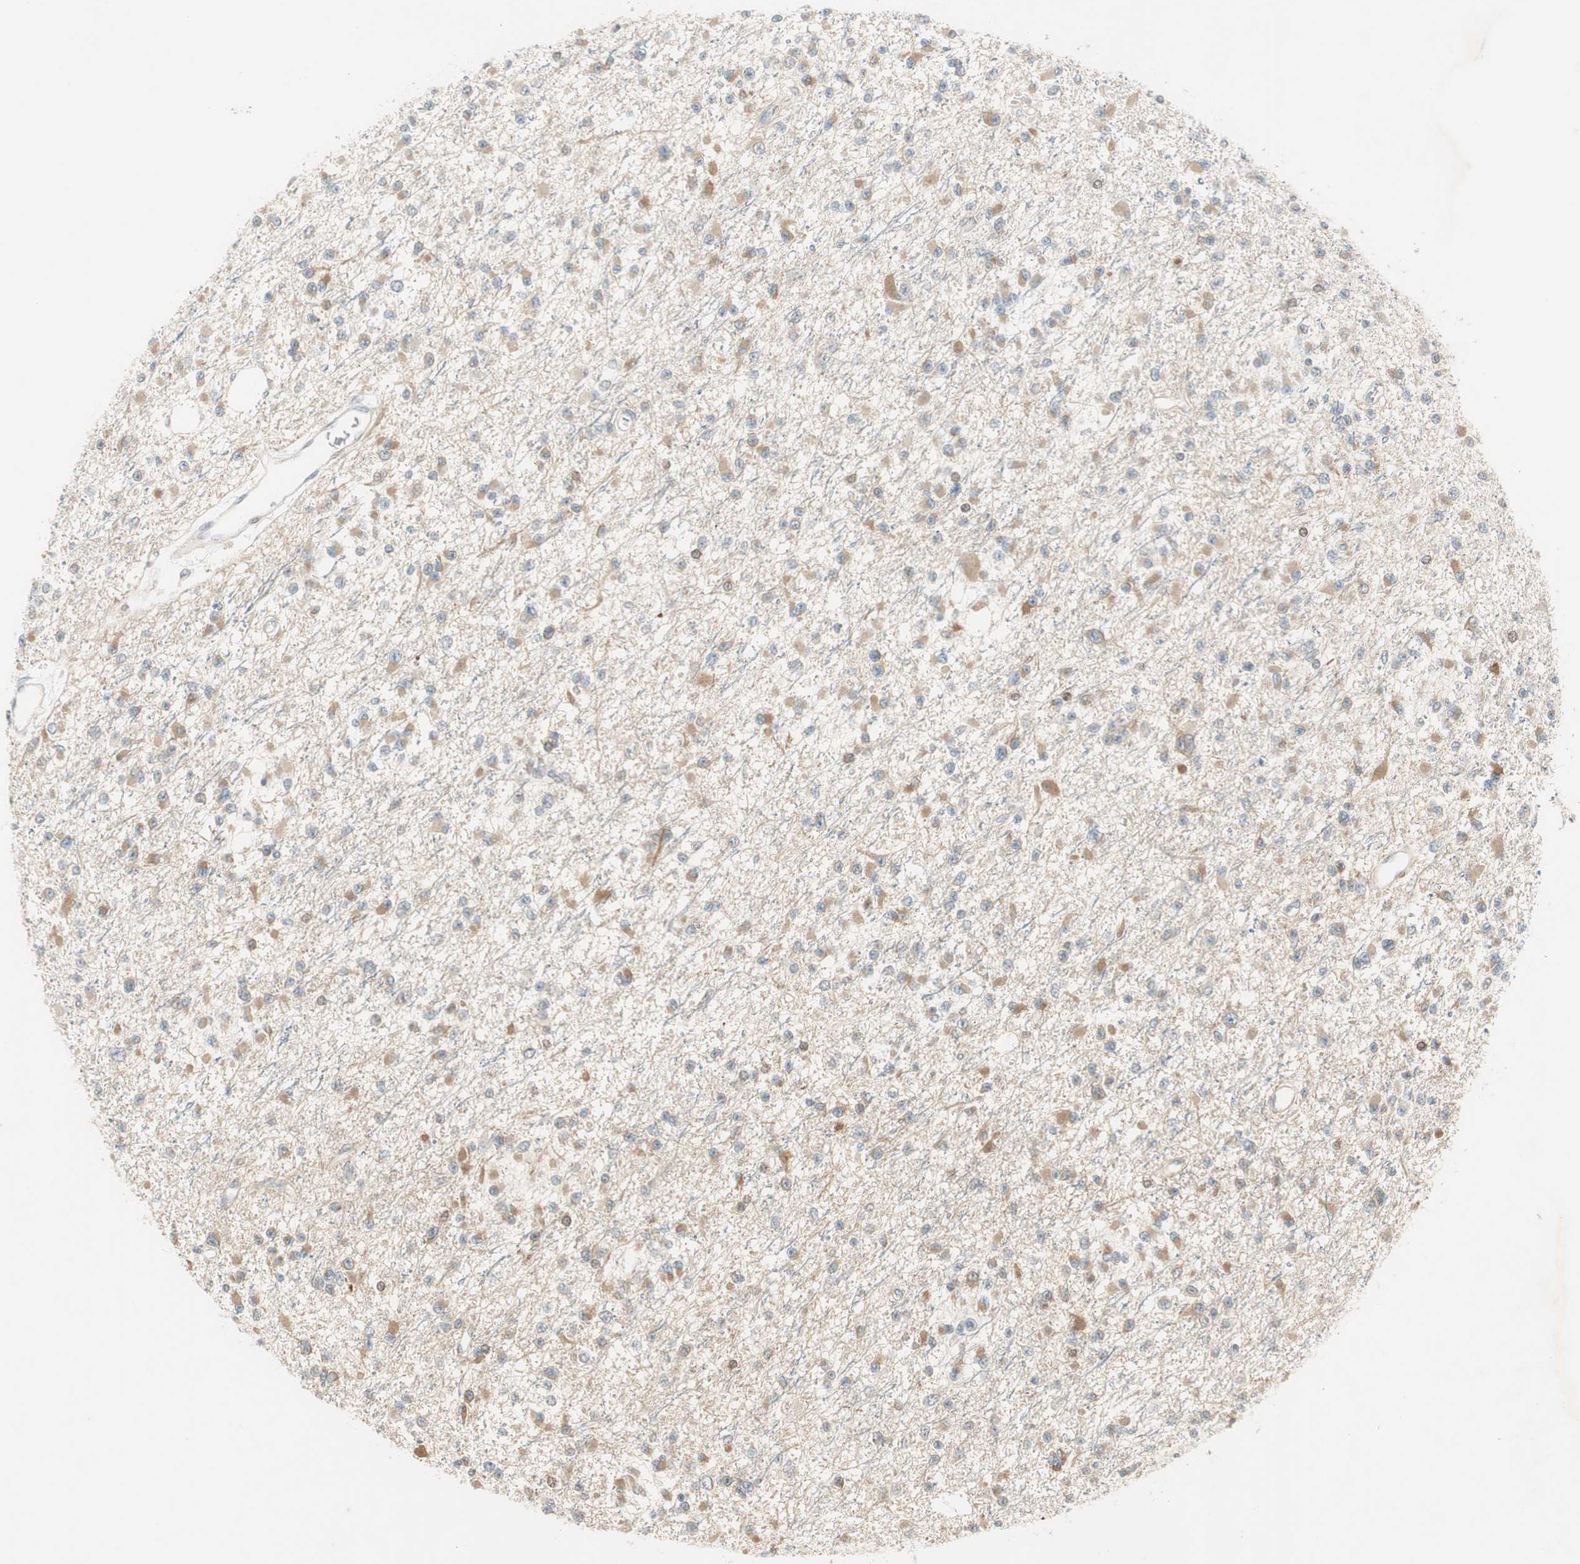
{"staining": {"intensity": "moderate", "quantity": ">75%", "location": "cytoplasmic/membranous"}, "tissue": "glioma", "cell_type": "Tumor cells", "image_type": "cancer", "snomed": [{"axis": "morphology", "description": "Glioma, malignant, Low grade"}, {"axis": "topography", "description": "Brain"}], "caption": "Low-grade glioma (malignant) stained for a protein (brown) shows moderate cytoplasmic/membranous positive staining in about >75% of tumor cells.", "gene": "CGRRF1", "patient": {"sex": "female", "age": 22}}